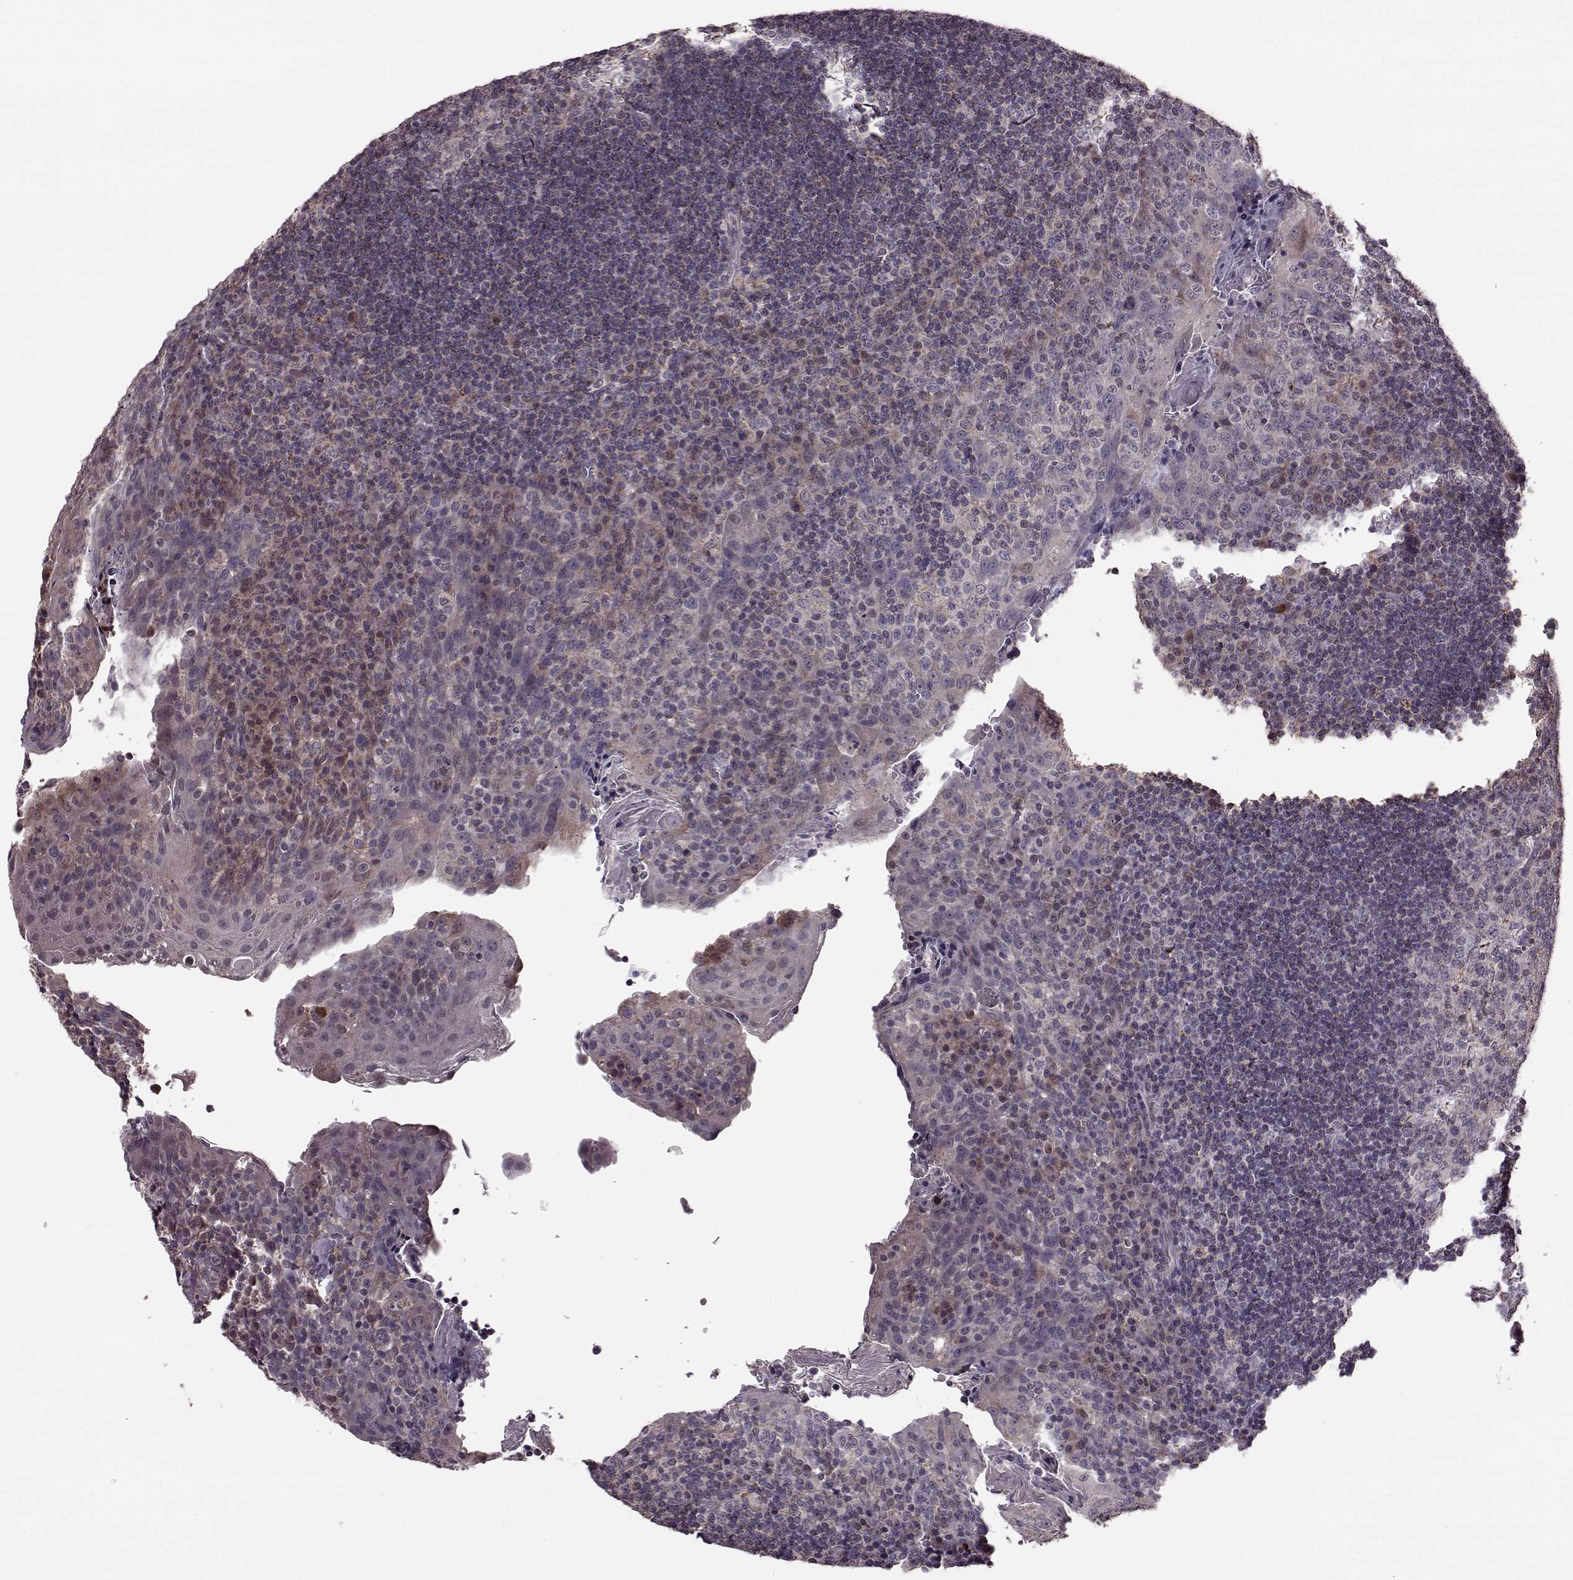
{"staining": {"intensity": "weak", "quantity": "<25%", "location": "cytoplasmic/membranous"}, "tissue": "tonsil", "cell_type": "Germinal center cells", "image_type": "normal", "snomed": [{"axis": "morphology", "description": "Normal tissue, NOS"}, {"axis": "topography", "description": "Tonsil"}], "caption": "The histopathology image reveals no significant staining in germinal center cells of tonsil.", "gene": "PUDP", "patient": {"sex": "male", "age": 17}}